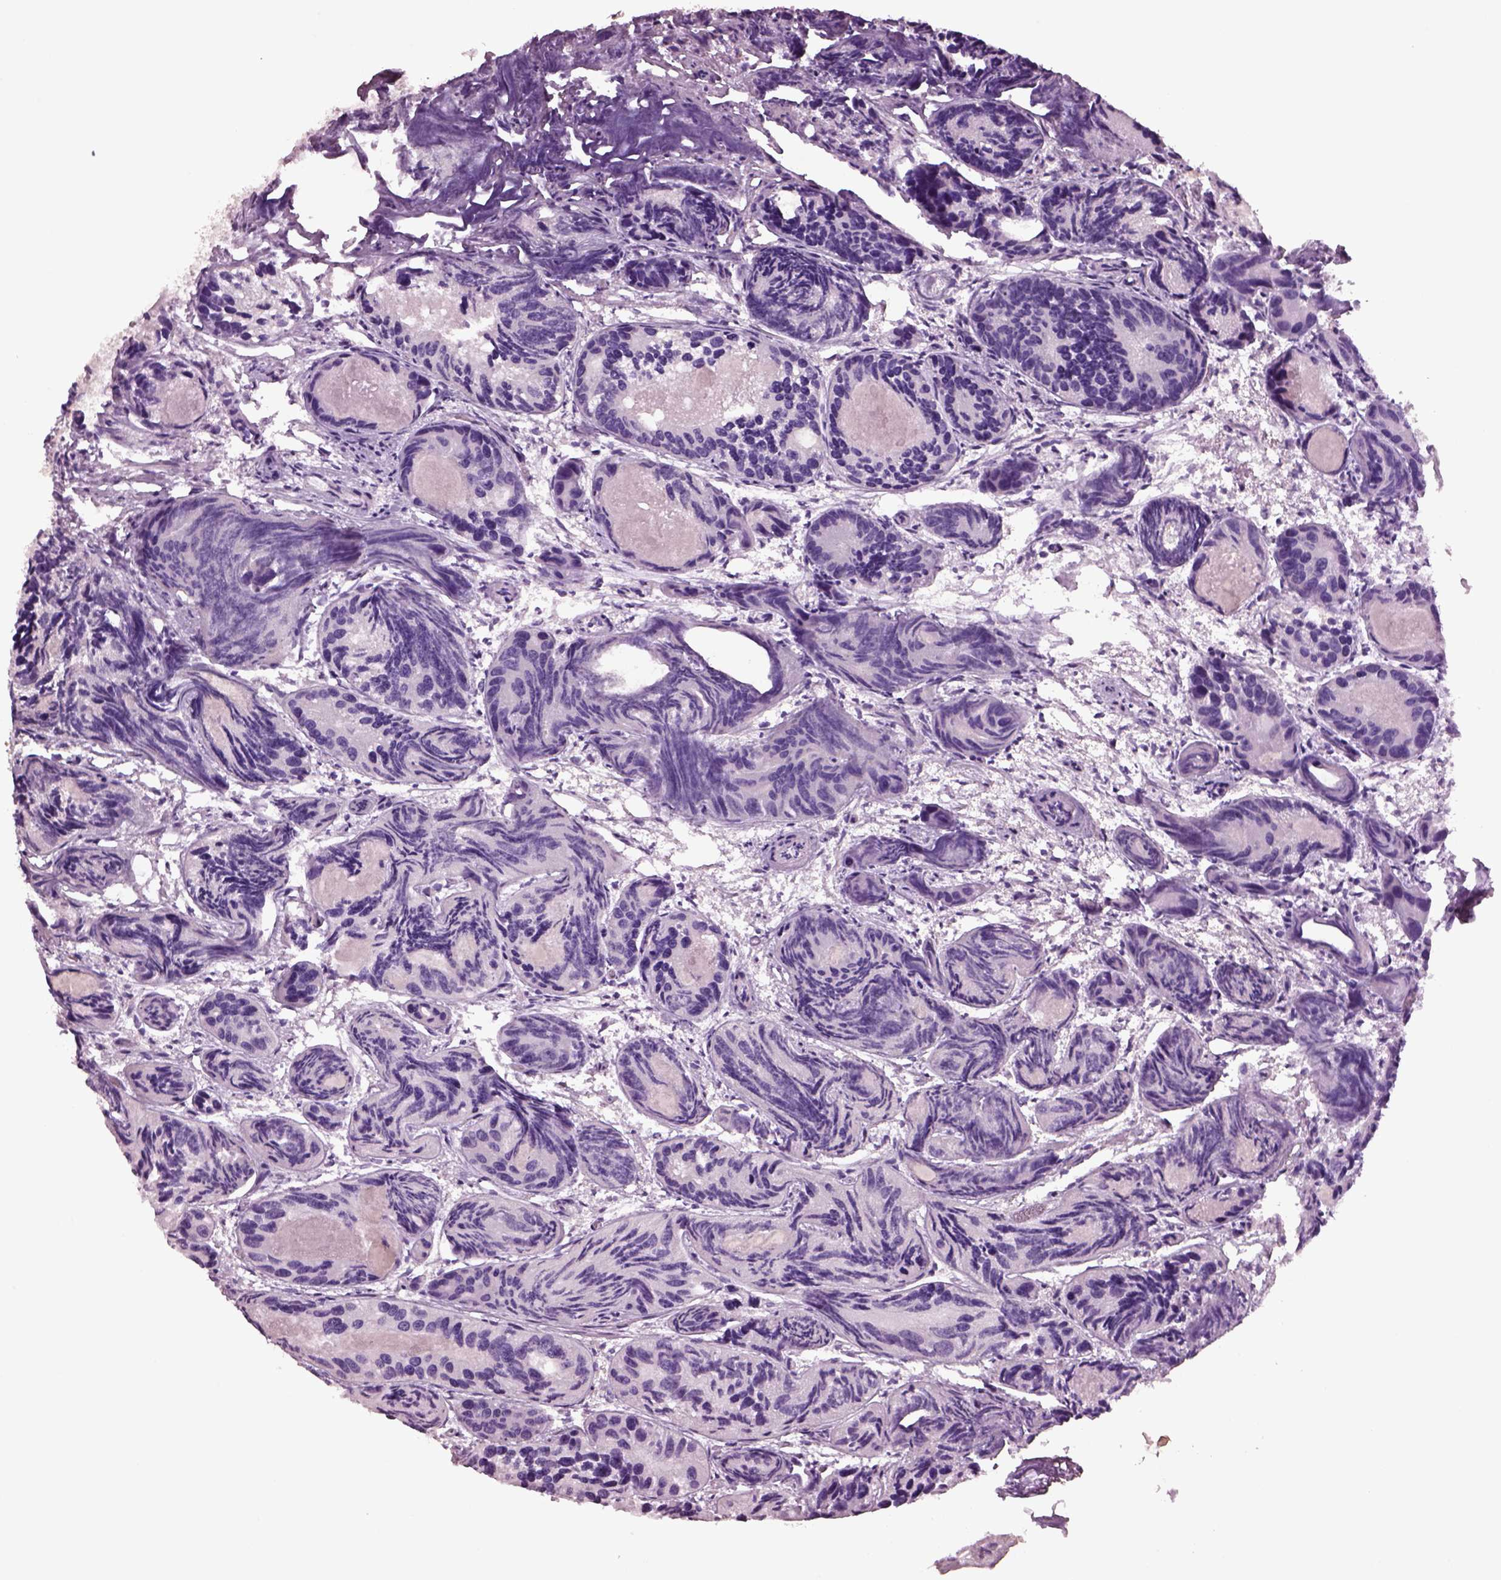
{"staining": {"intensity": "negative", "quantity": "none", "location": "none"}, "tissue": "prostate cancer", "cell_type": "Tumor cells", "image_type": "cancer", "snomed": [{"axis": "morphology", "description": "Adenocarcinoma, Medium grade"}, {"axis": "topography", "description": "Prostate"}], "caption": "Tumor cells show no significant staining in prostate adenocarcinoma (medium-grade). (Brightfield microscopy of DAB IHC at high magnification).", "gene": "CLPSL1", "patient": {"sex": "male", "age": 74}}